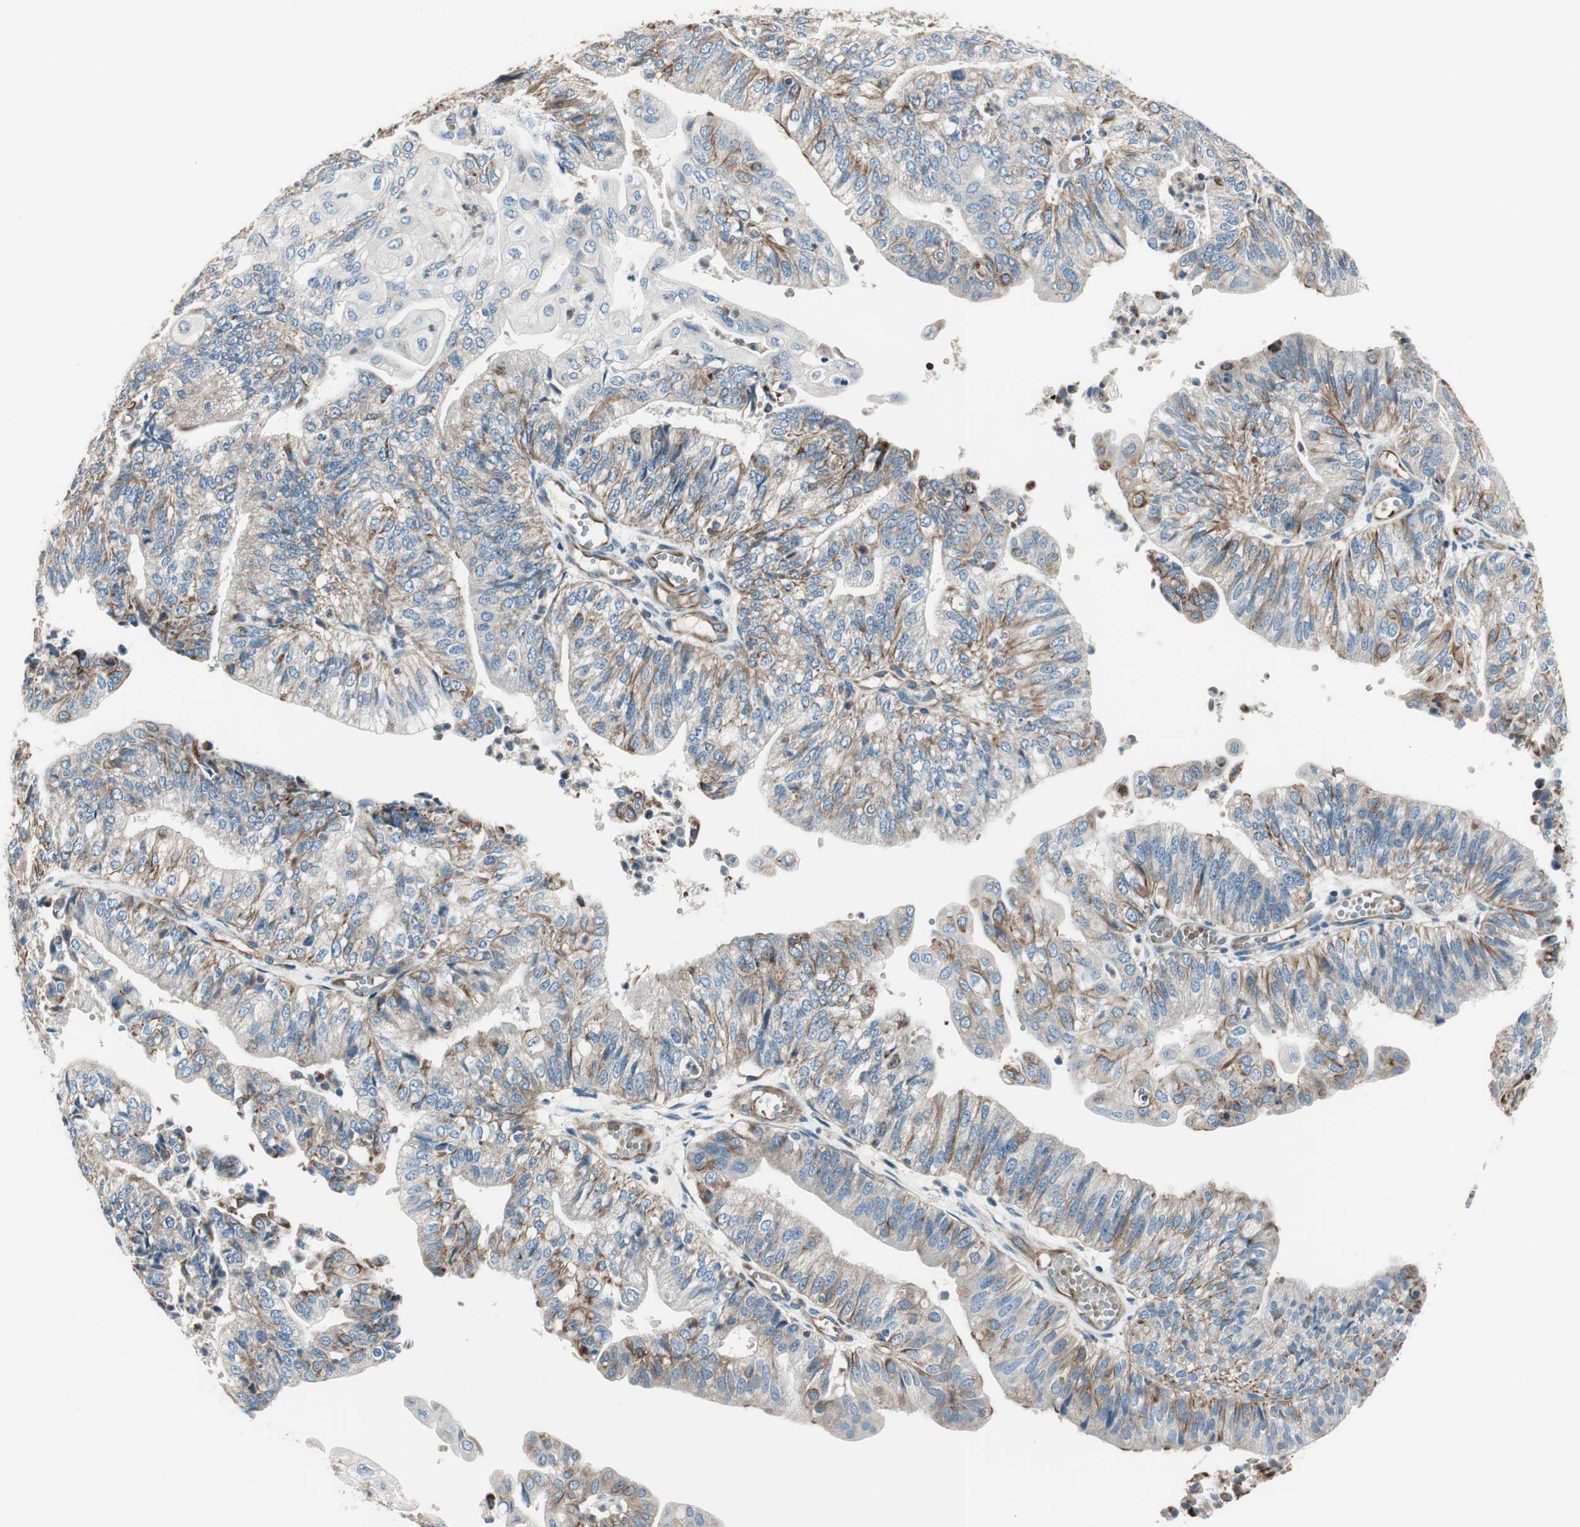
{"staining": {"intensity": "weak", "quantity": "25%-75%", "location": "cytoplasmic/membranous"}, "tissue": "endometrial cancer", "cell_type": "Tumor cells", "image_type": "cancer", "snomed": [{"axis": "morphology", "description": "Adenocarcinoma, NOS"}, {"axis": "topography", "description": "Endometrium"}], "caption": "Brown immunohistochemical staining in human endometrial cancer reveals weak cytoplasmic/membranous positivity in approximately 25%-75% of tumor cells.", "gene": "SRCIN1", "patient": {"sex": "female", "age": 59}}